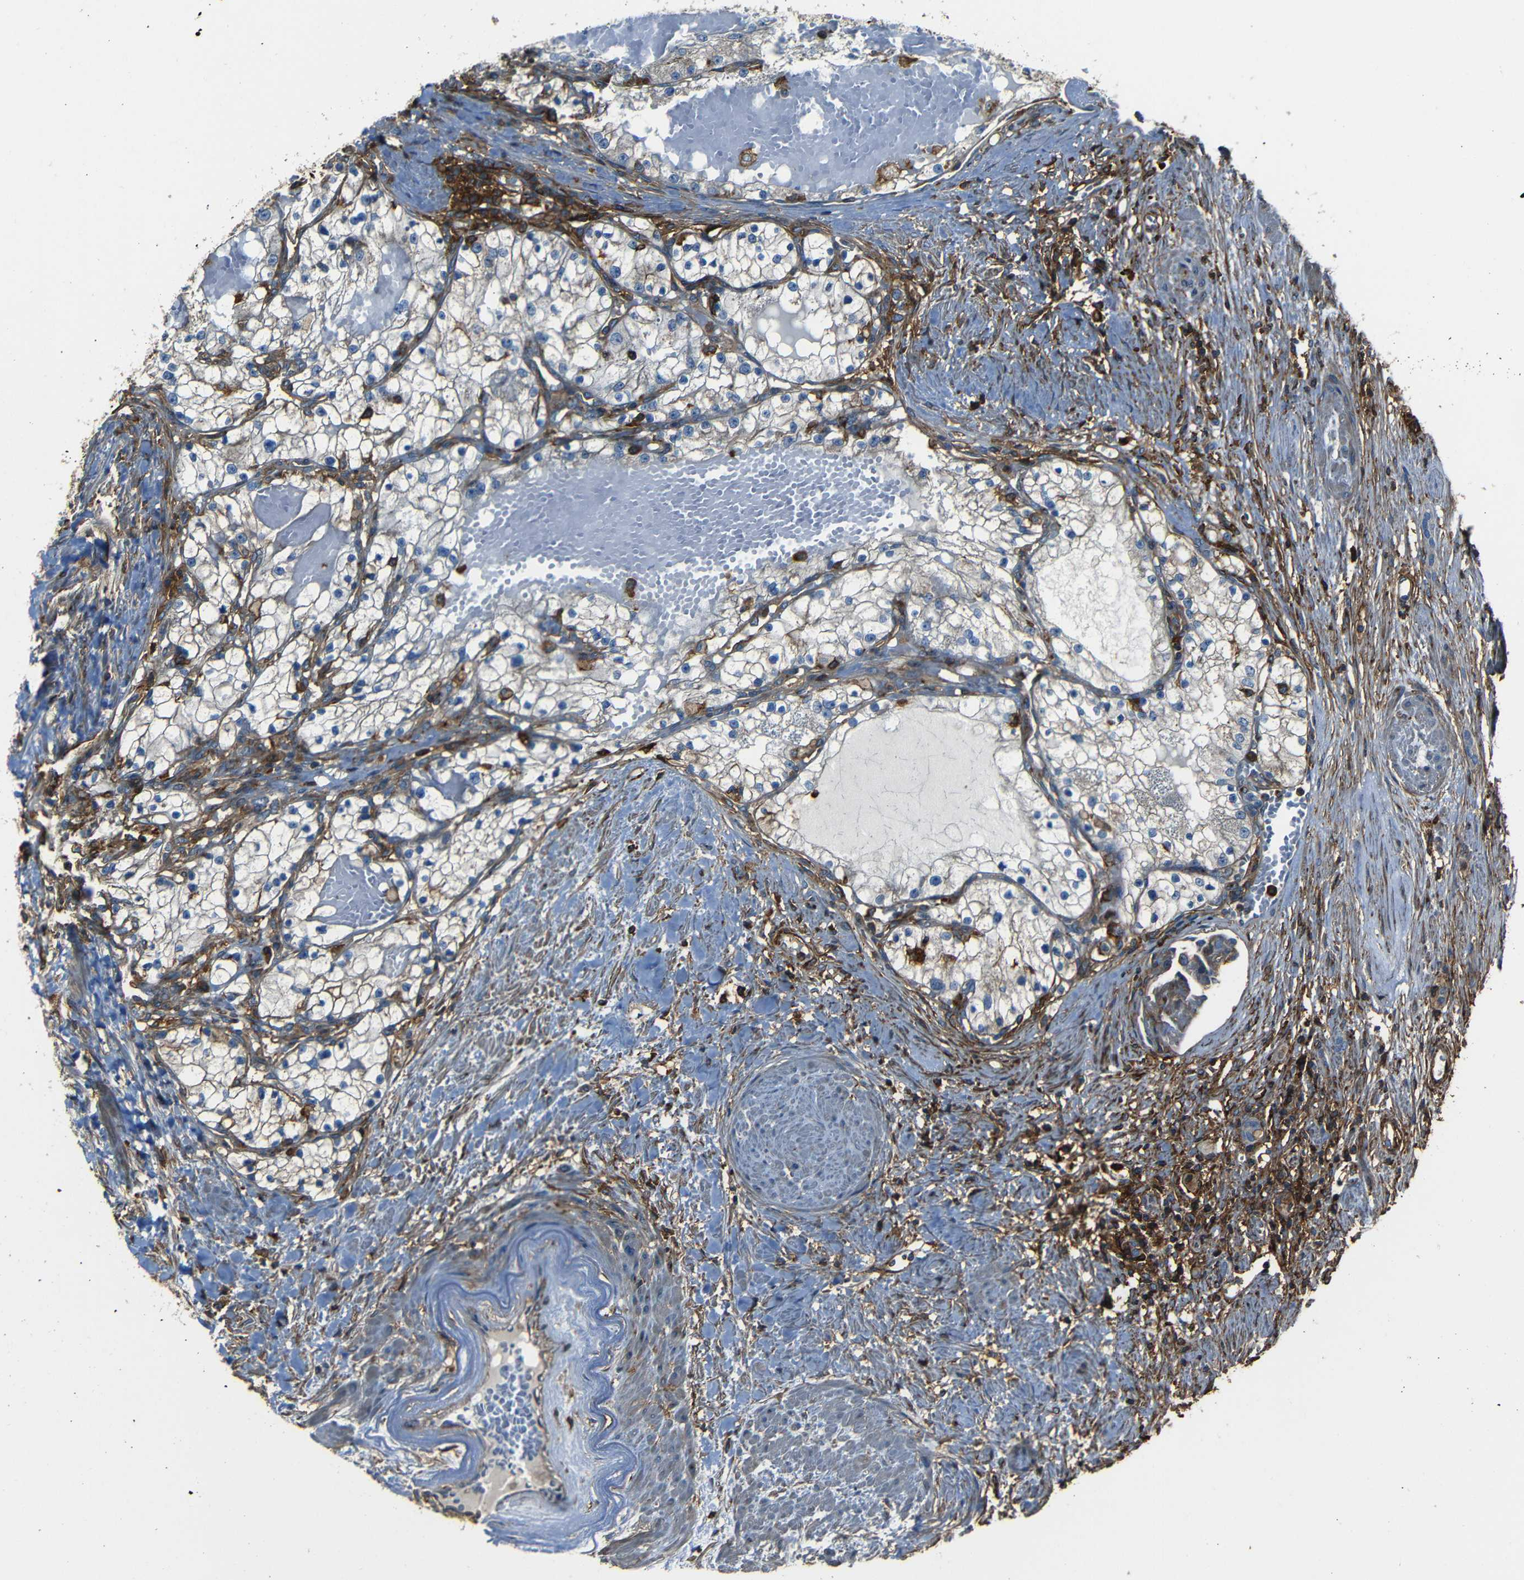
{"staining": {"intensity": "negative", "quantity": "none", "location": "none"}, "tissue": "renal cancer", "cell_type": "Tumor cells", "image_type": "cancer", "snomed": [{"axis": "morphology", "description": "Adenocarcinoma, NOS"}, {"axis": "topography", "description": "Kidney"}], "caption": "Tumor cells show no significant protein positivity in renal adenocarcinoma.", "gene": "ADGRE5", "patient": {"sex": "male", "age": 68}}